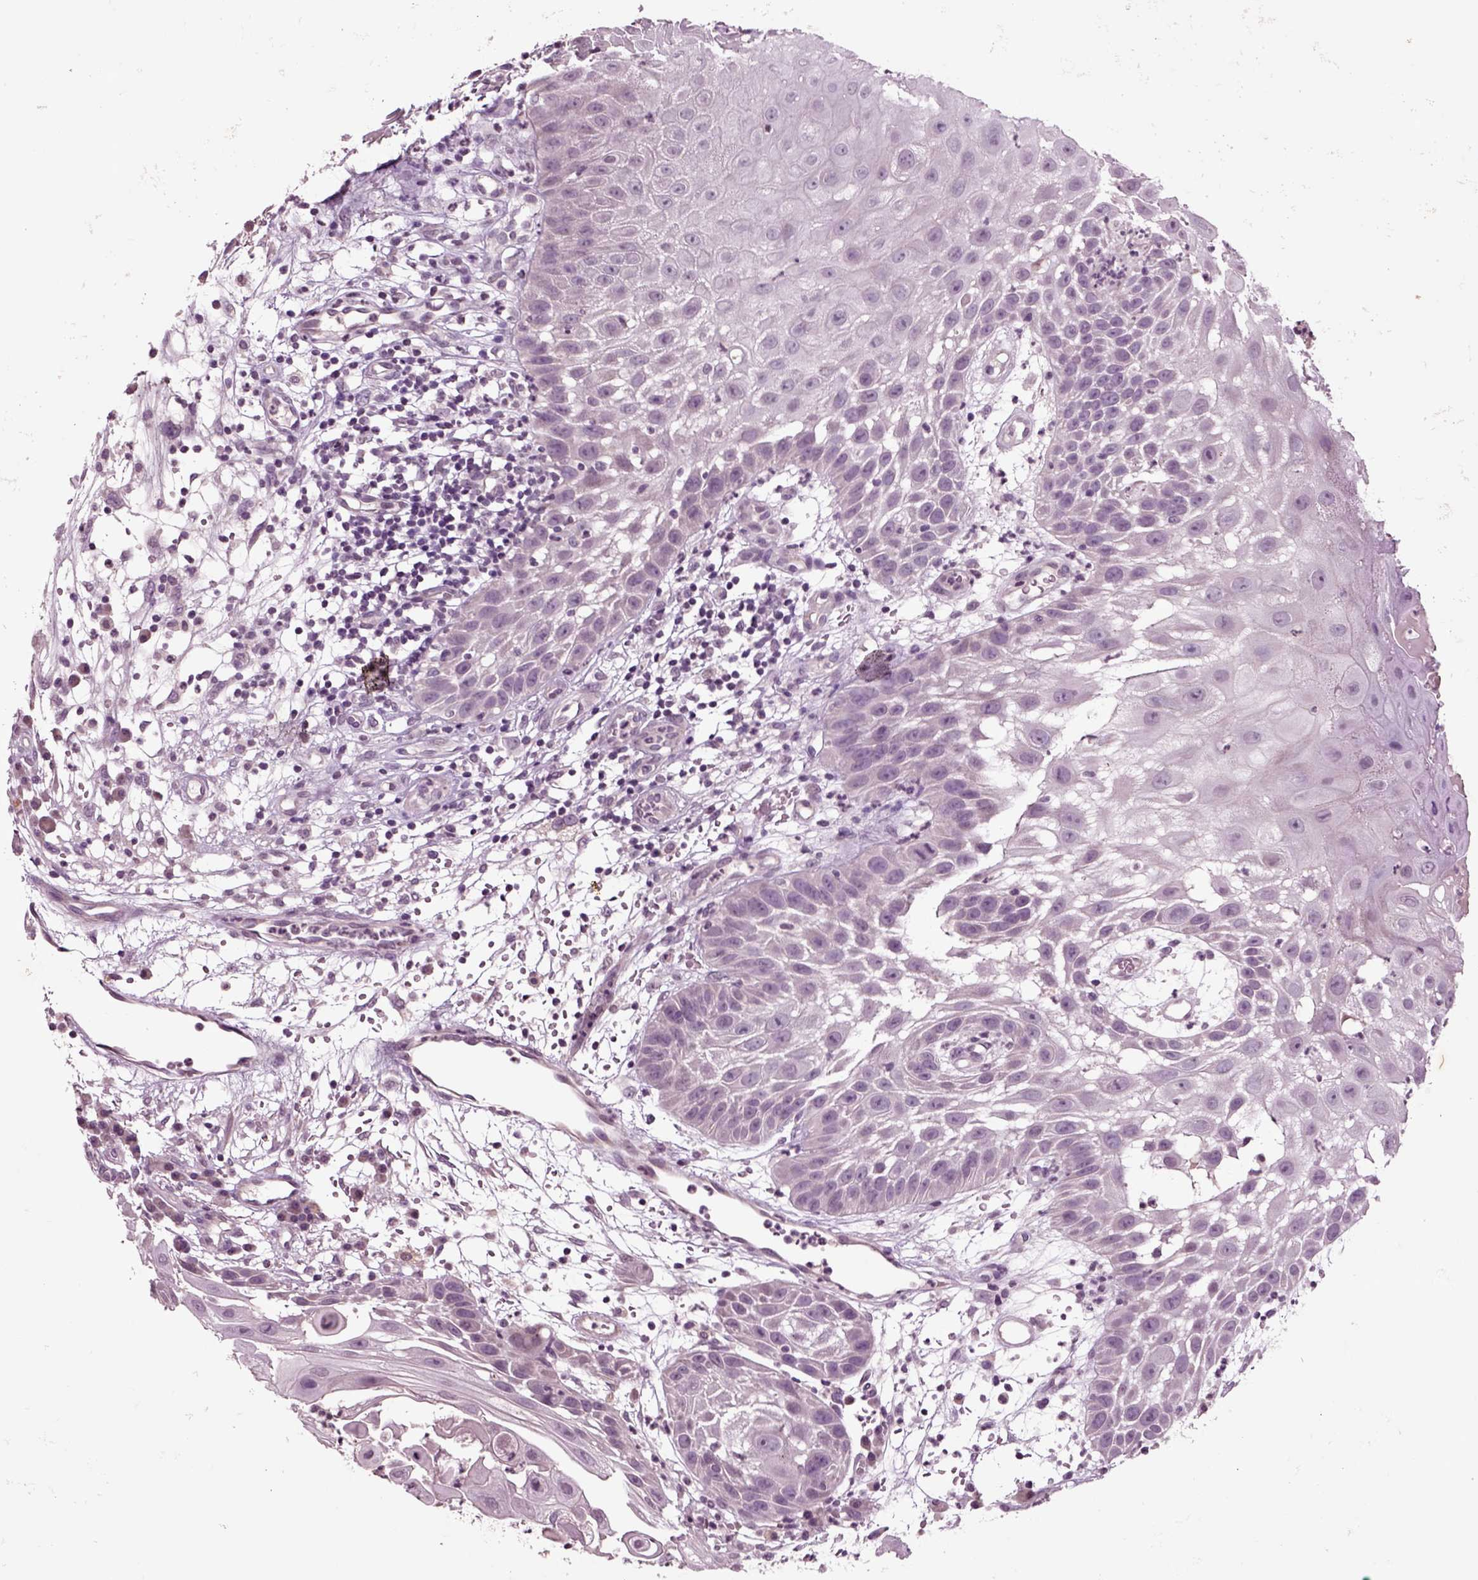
{"staining": {"intensity": "negative", "quantity": "none", "location": "none"}, "tissue": "skin cancer", "cell_type": "Tumor cells", "image_type": "cancer", "snomed": [{"axis": "morphology", "description": "Normal tissue, NOS"}, {"axis": "morphology", "description": "Squamous cell carcinoma, NOS"}, {"axis": "topography", "description": "Skin"}], "caption": "Human skin squamous cell carcinoma stained for a protein using immunohistochemistry reveals no staining in tumor cells.", "gene": "CHGB", "patient": {"sex": "male", "age": 79}}